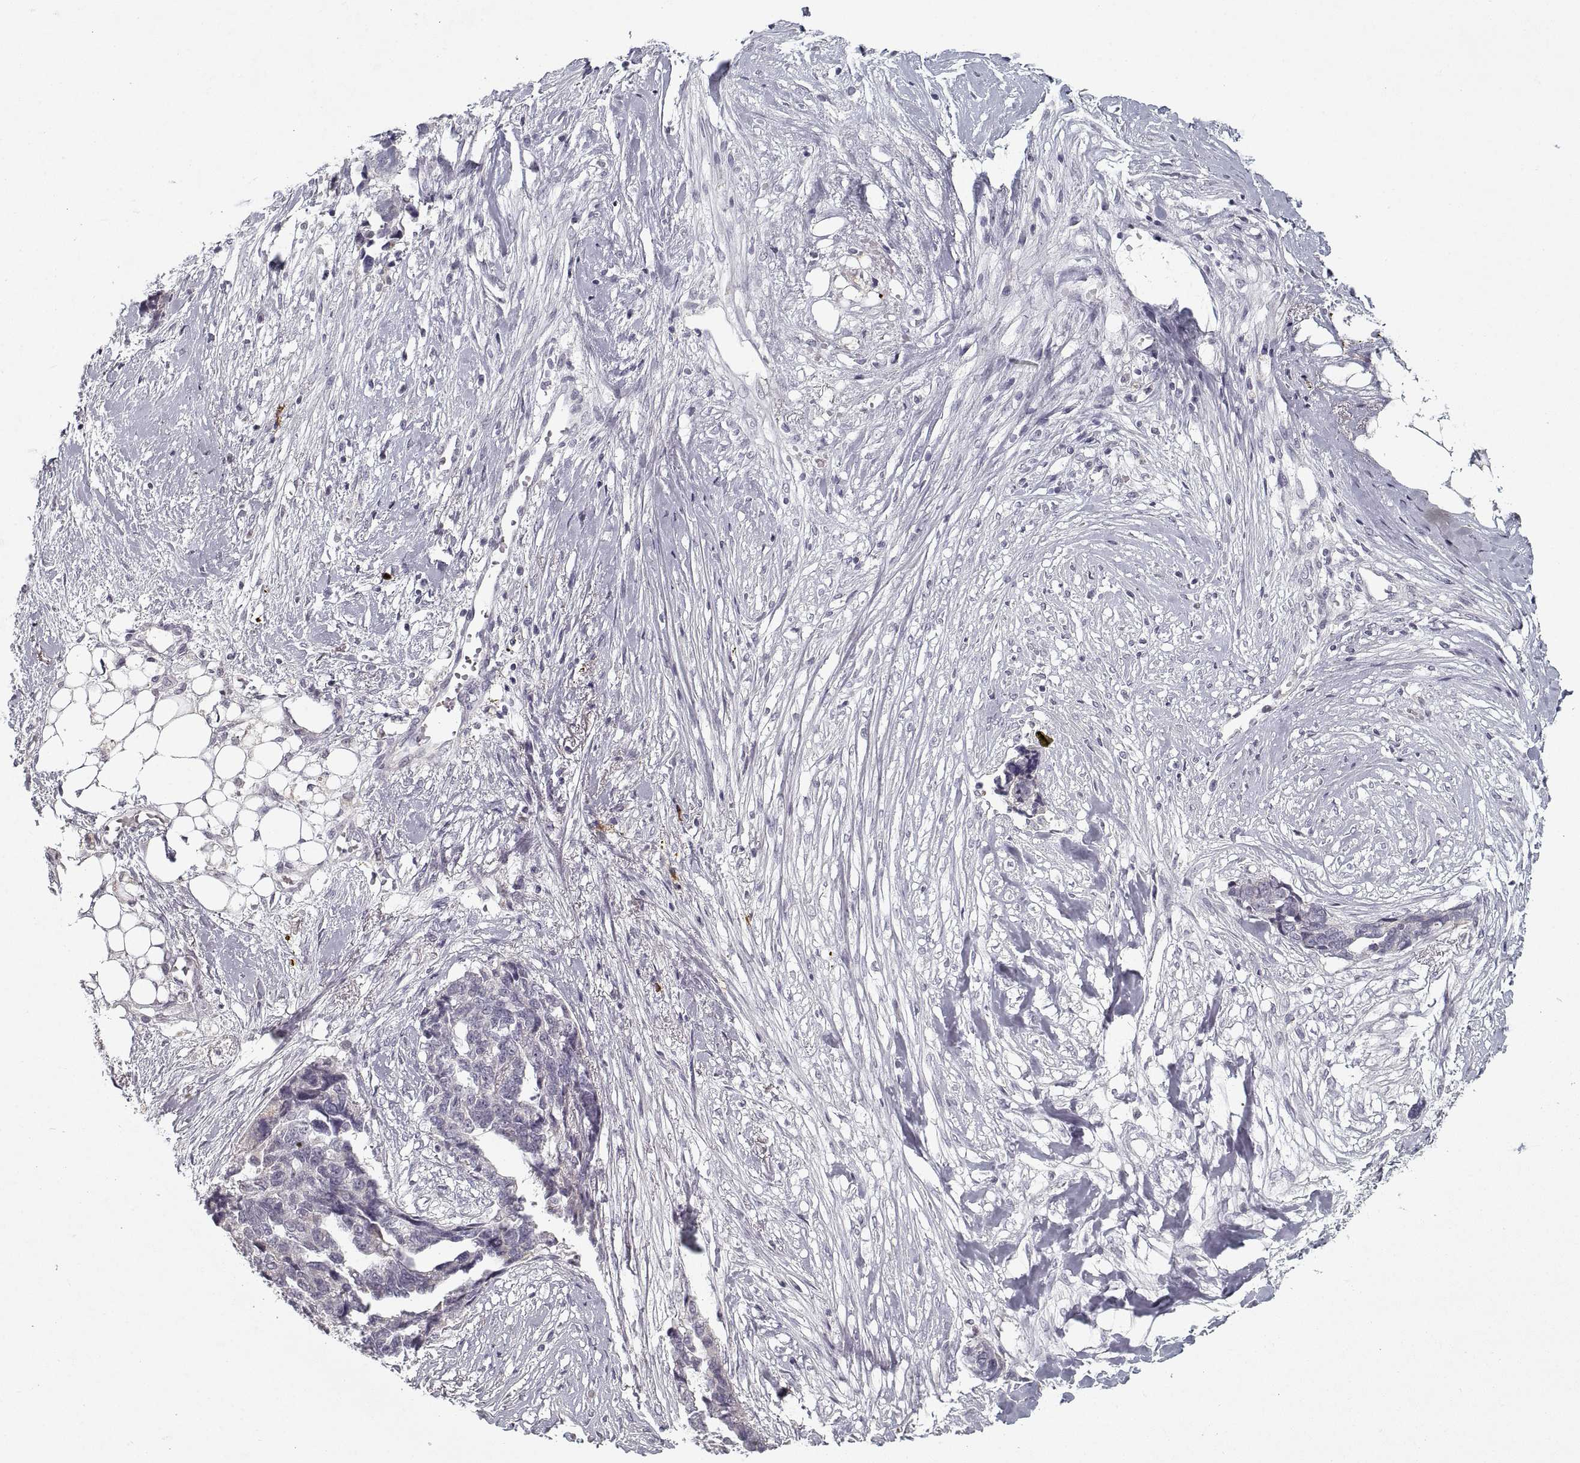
{"staining": {"intensity": "negative", "quantity": "none", "location": "none"}, "tissue": "ovarian cancer", "cell_type": "Tumor cells", "image_type": "cancer", "snomed": [{"axis": "morphology", "description": "Cystadenocarcinoma, serous, NOS"}, {"axis": "topography", "description": "Ovary"}], "caption": "Tumor cells are negative for brown protein staining in ovarian cancer. (Brightfield microscopy of DAB (3,3'-diaminobenzidine) immunohistochemistry at high magnification).", "gene": "GAD2", "patient": {"sex": "female", "age": 69}}